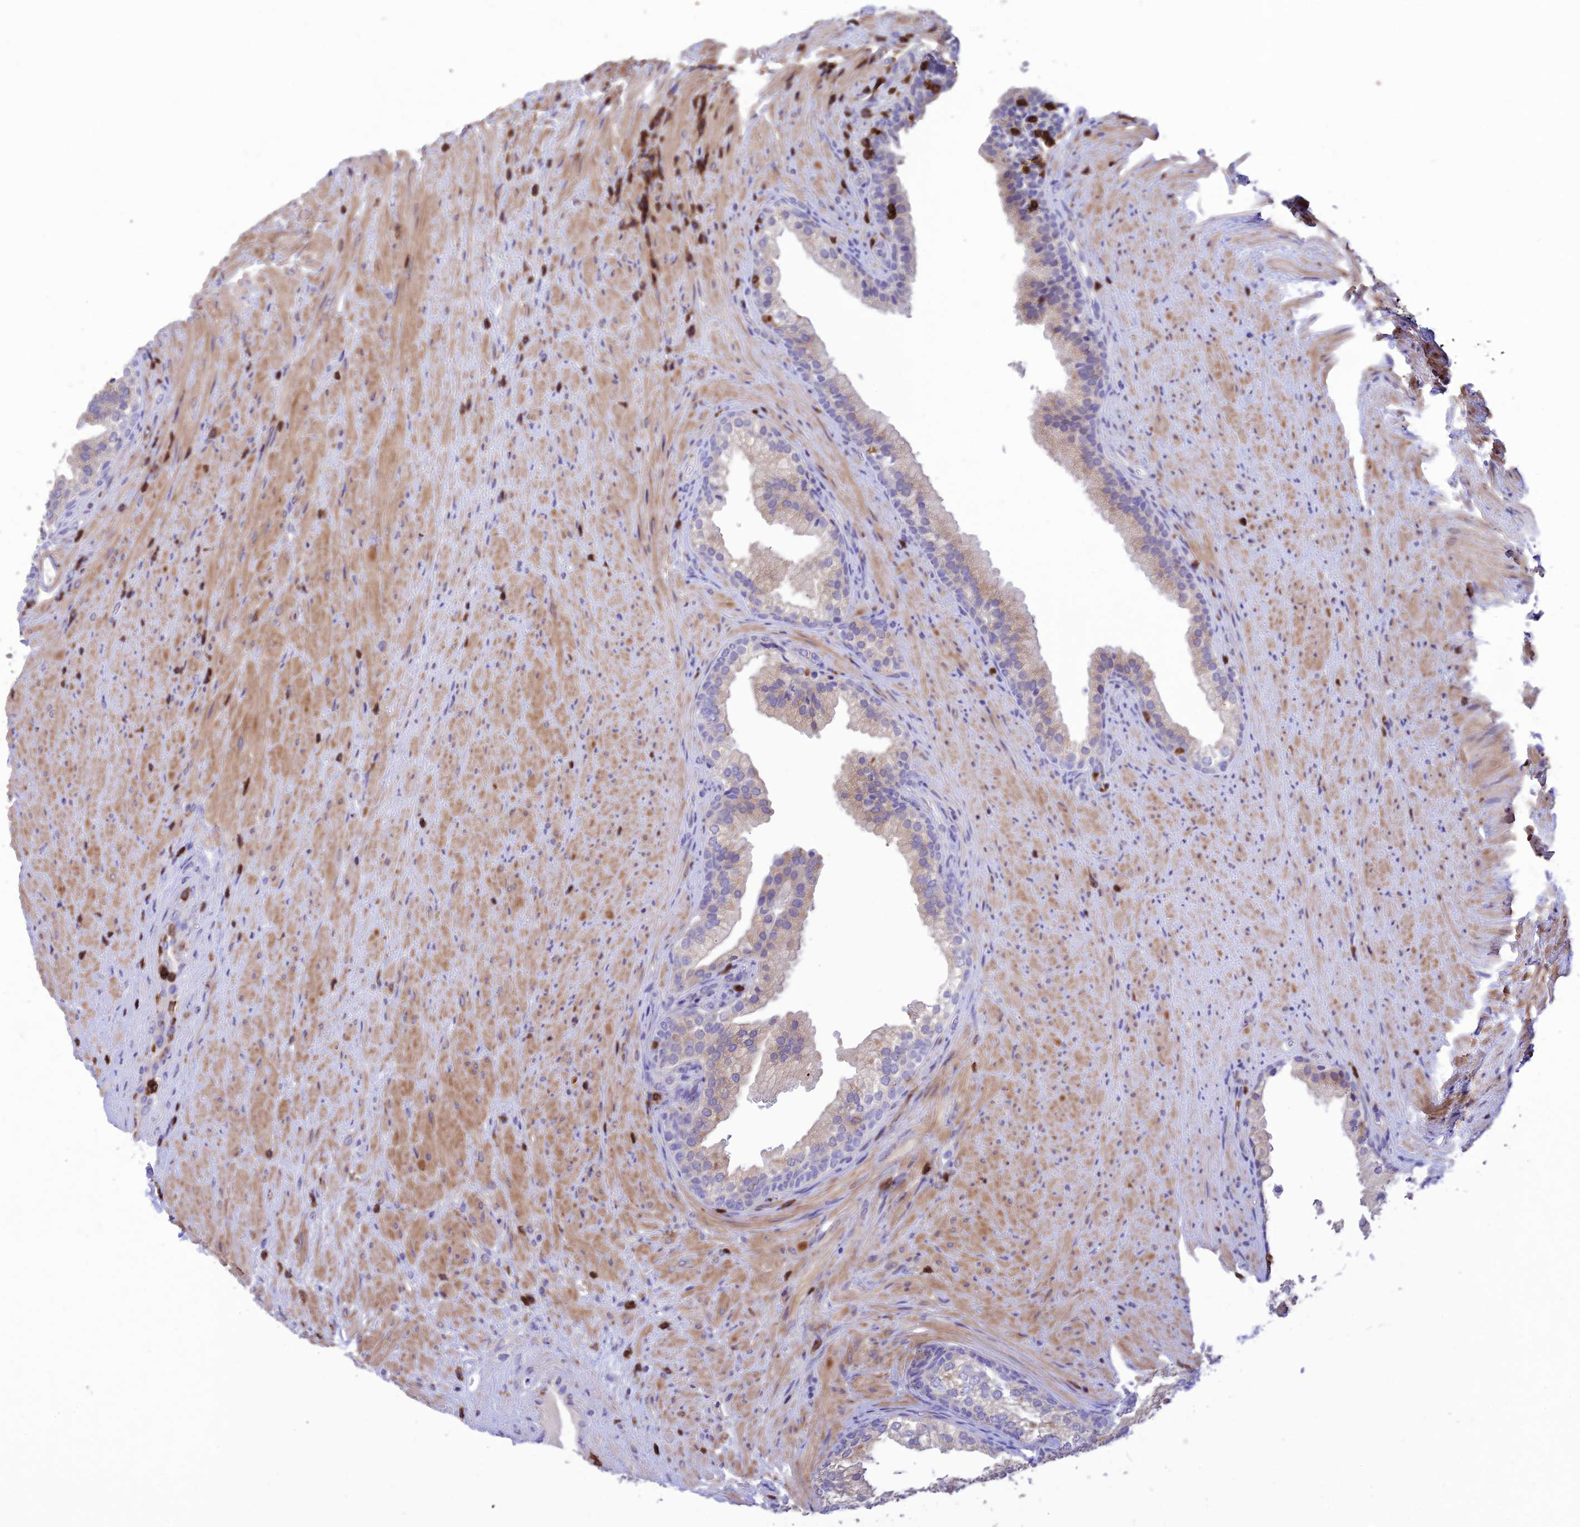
{"staining": {"intensity": "negative", "quantity": "none", "location": "none"}, "tissue": "prostate", "cell_type": "Glandular cells", "image_type": "normal", "snomed": [{"axis": "morphology", "description": "Normal tissue, NOS"}, {"axis": "topography", "description": "Prostate"}], "caption": "DAB (3,3'-diaminobenzidine) immunohistochemical staining of normal human prostate exhibits no significant expression in glandular cells.", "gene": "PTPRCAP", "patient": {"sex": "male", "age": 76}}